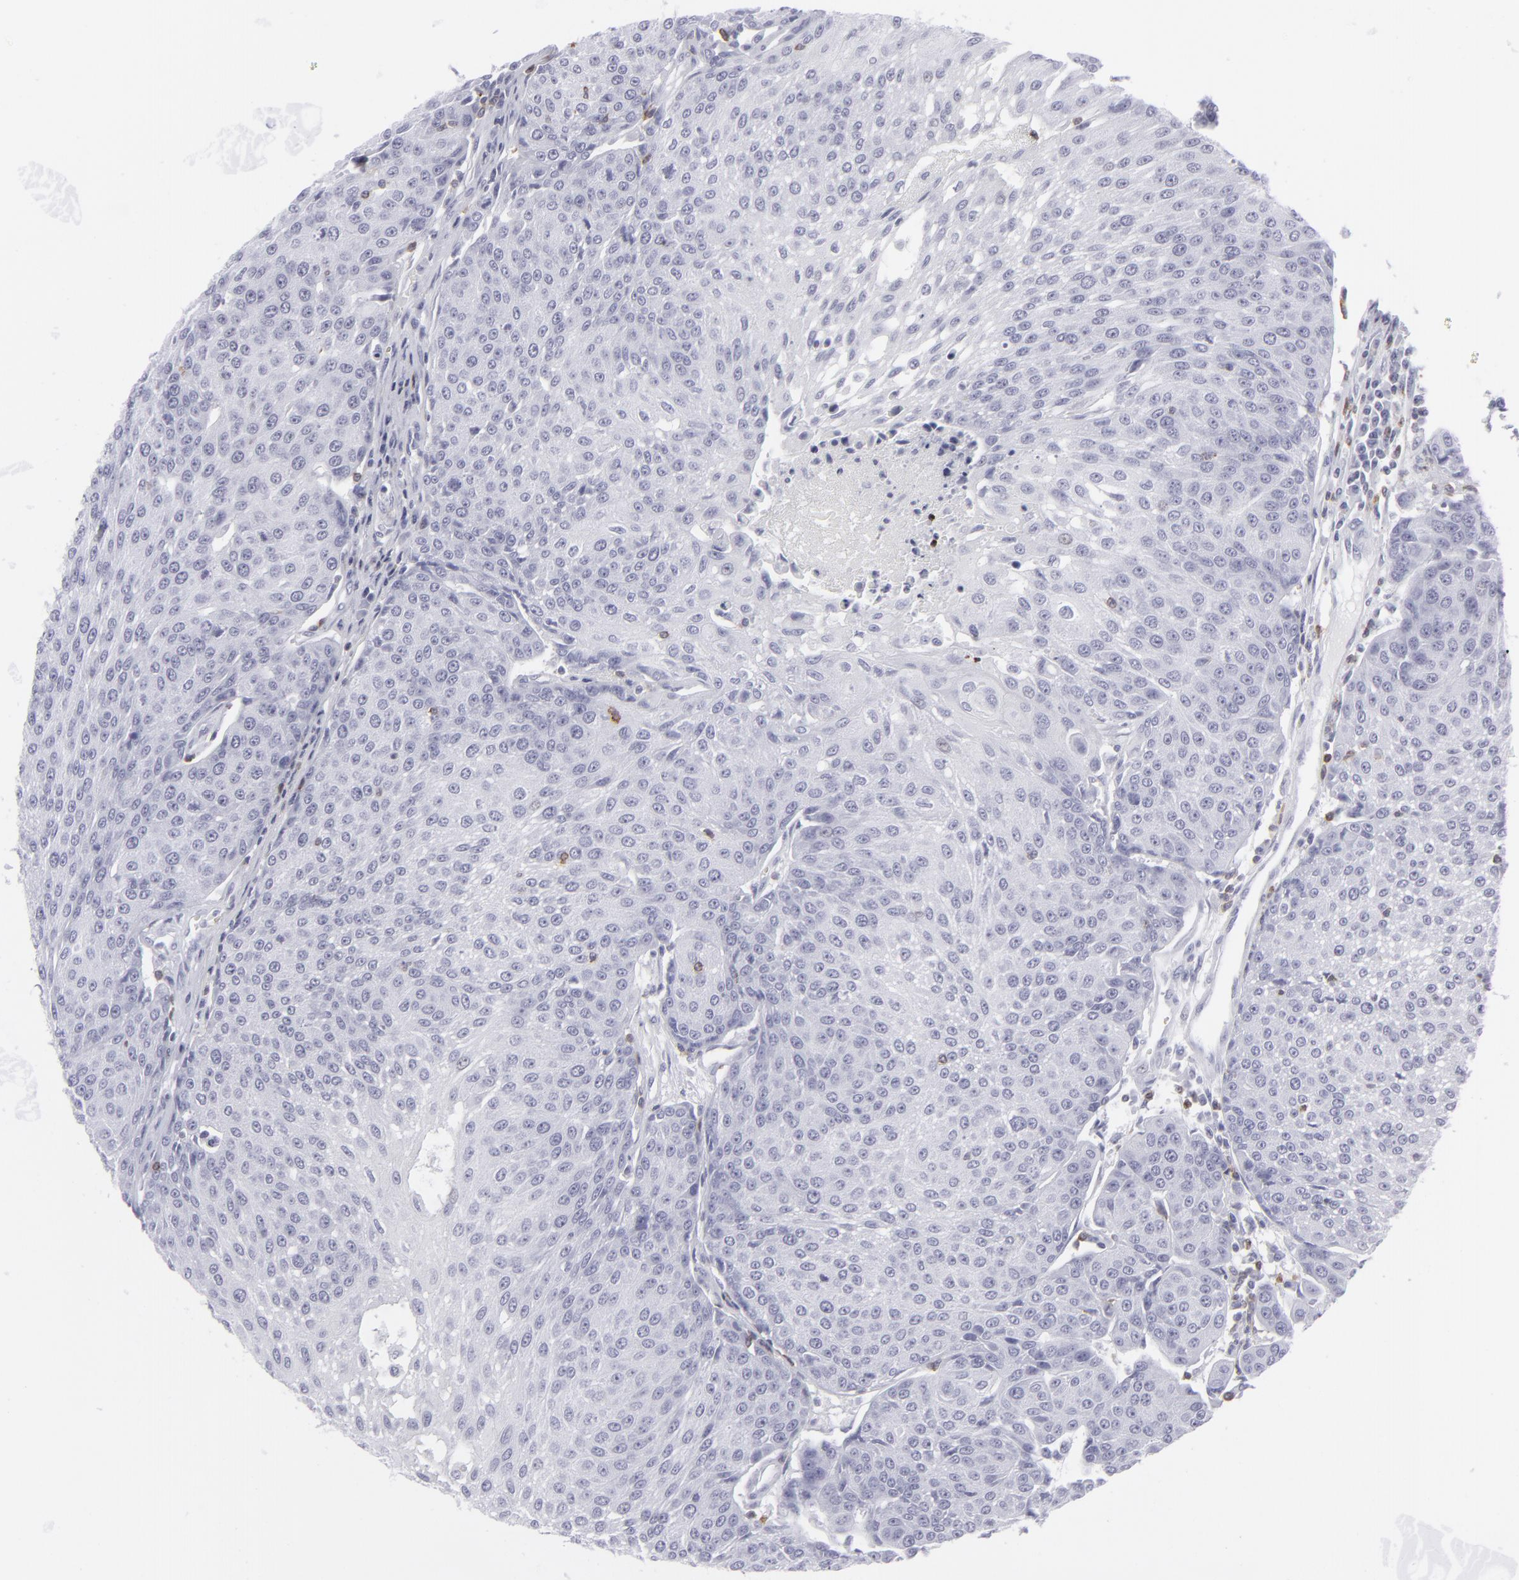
{"staining": {"intensity": "negative", "quantity": "none", "location": "none"}, "tissue": "urothelial cancer", "cell_type": "Tumor cells", "image_type": "cancer", "snomed": [{"axis": "morphology", "description": "Urothelial carcinoma, High grade"}, {"axis": "topography", "description": "Urinary bladder"}], "caption": "The micrograph demonstrates no significant staining in tumor cells of urothelial cancer.", "gene": "CD7", "patient": {"sex": "female", "age": 85}}